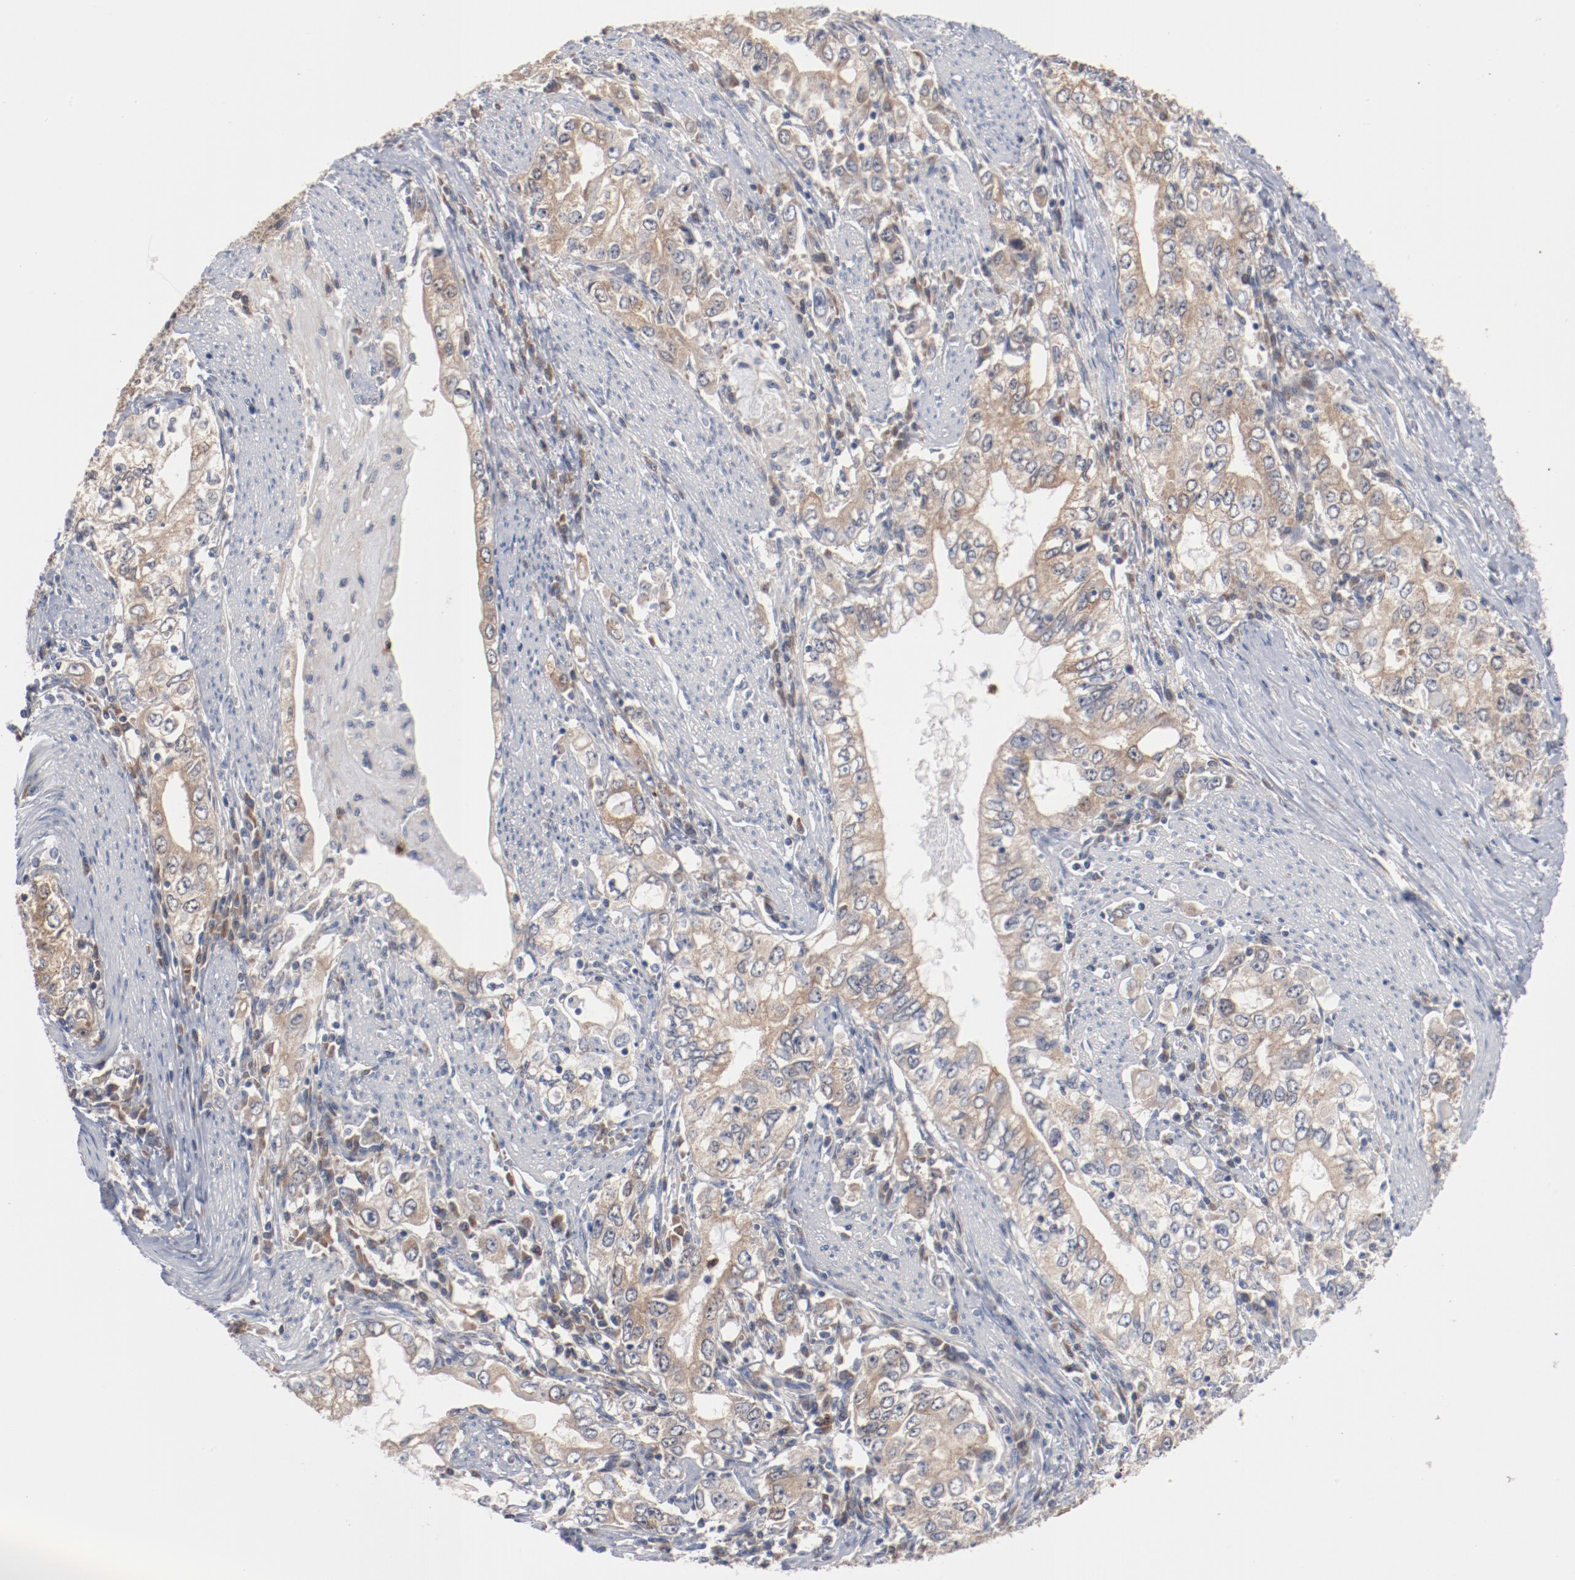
{"staining": {"intensity": "moderate", "quantity": ">75%", "location": "cytoplasmic/membranous"}, "tissue": "stomach cancer", "cell_type": "Tumor cells", "image_type": "cancer", "snomed": [{"axis": "morphology", "description": "Adenocarcinoma, NOS"}, {"axis": "topography", "description": "Stomach, lower"}], "caption": "A brown stain shows moderate cytoplasmic/membranous positivity of a protein in human stomach adenocarcinoma tumor cells.", "gene": "RNASE11", "patient": {"sex": "female", "age": 72}}